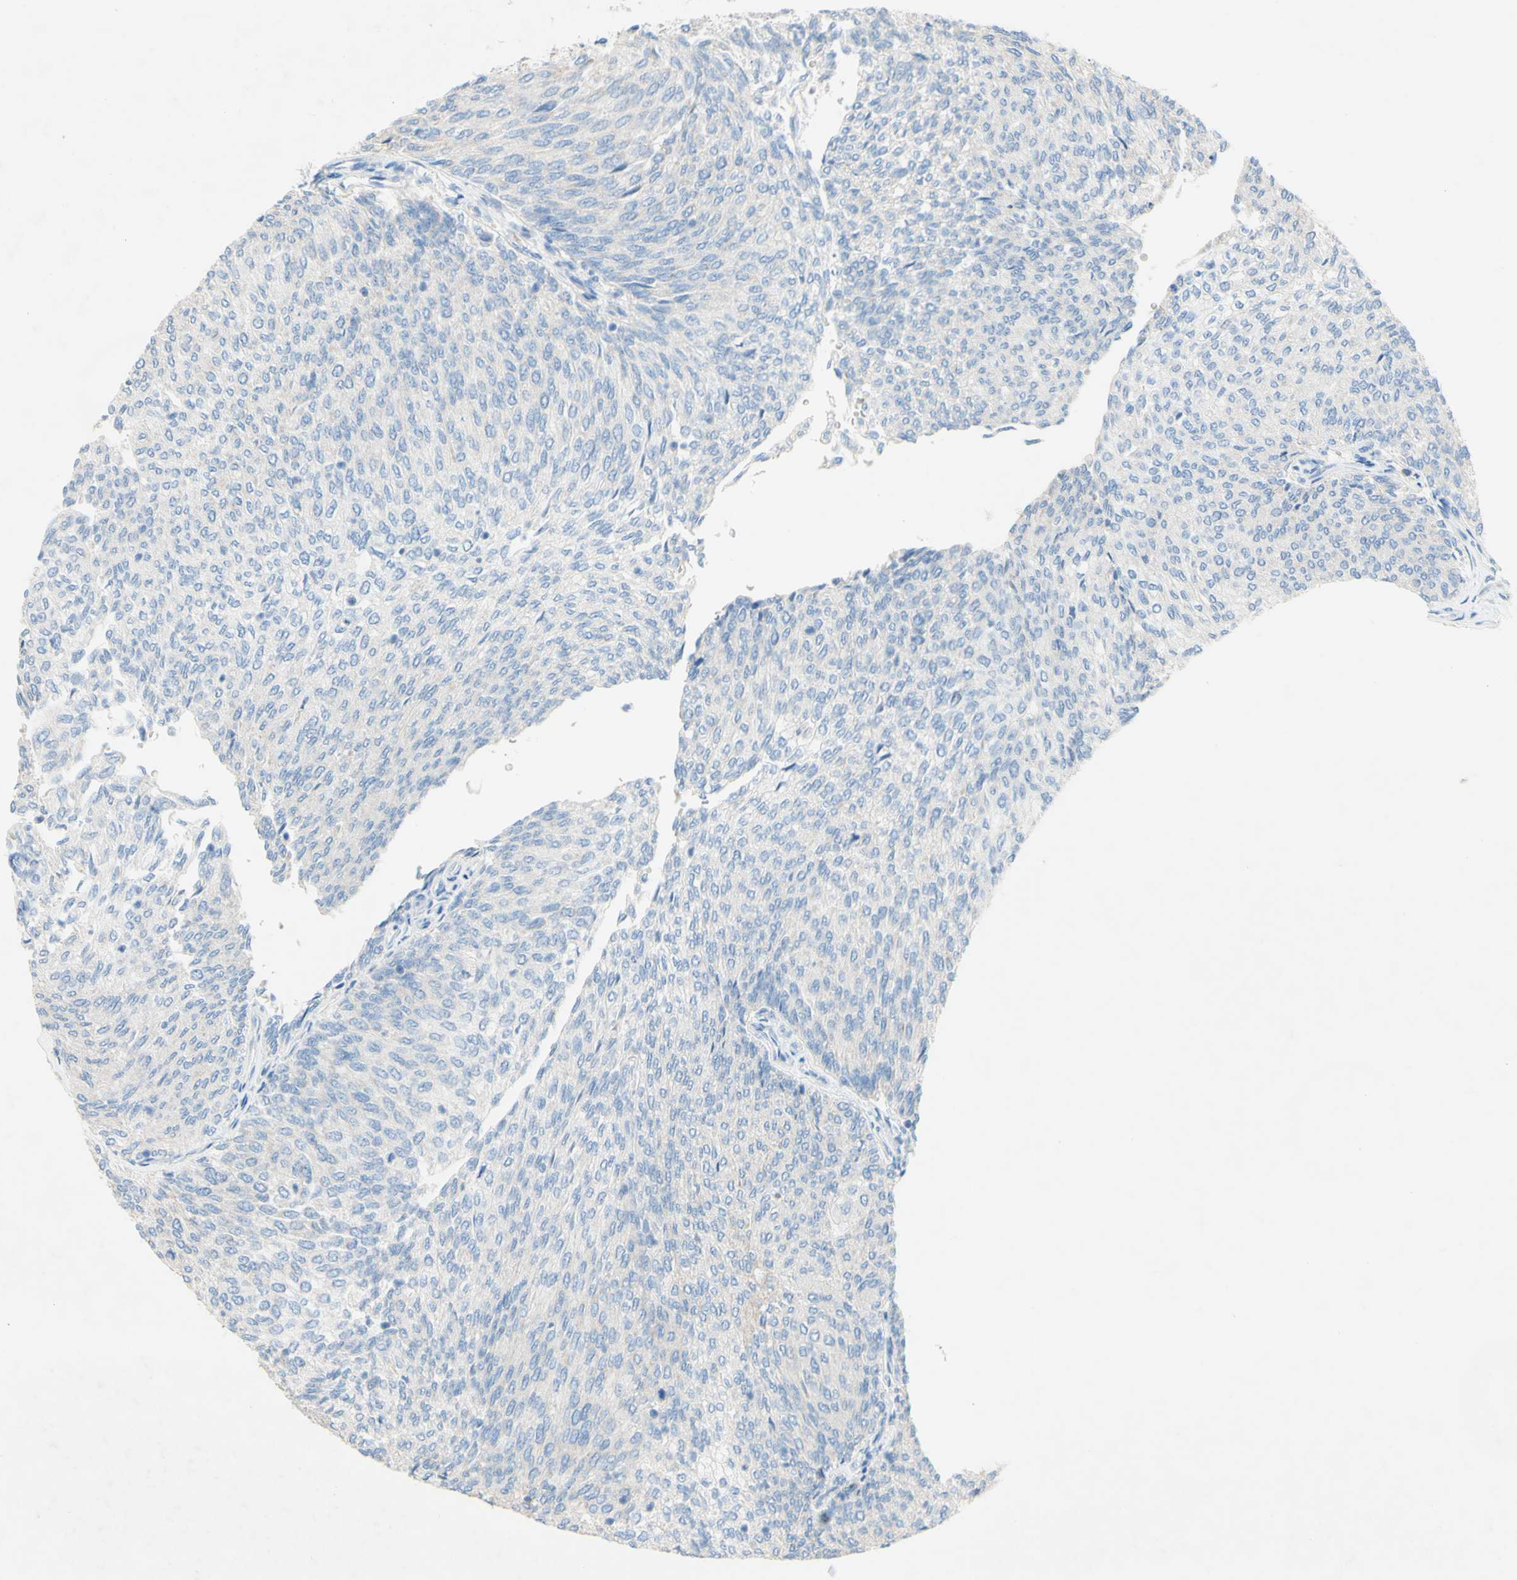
{"staining": {"intensity": "negative", "quantity": "none", "location": "none"}, "tissue": "urothelial cancer", "cell_type": "Tumor cells", "image_type": "cancer", "snomed": [{"axis": "morphology", "description": "Urothelial carcinoma, Low grade"}, {"axis": "topography", "description": "Urinary bladder"}], "caption": "Immunohistochemistry of urothelial carcinoma (low-grade) exhibits no expression in tumor cells. Brightfield microscopy of immunohistochemistry (IHC) stained with DAB (brown) and hematoxylin (blue), captured at high magnification.", "gene": "ACADL", "patient": {"sex": "female", "age": 79}}